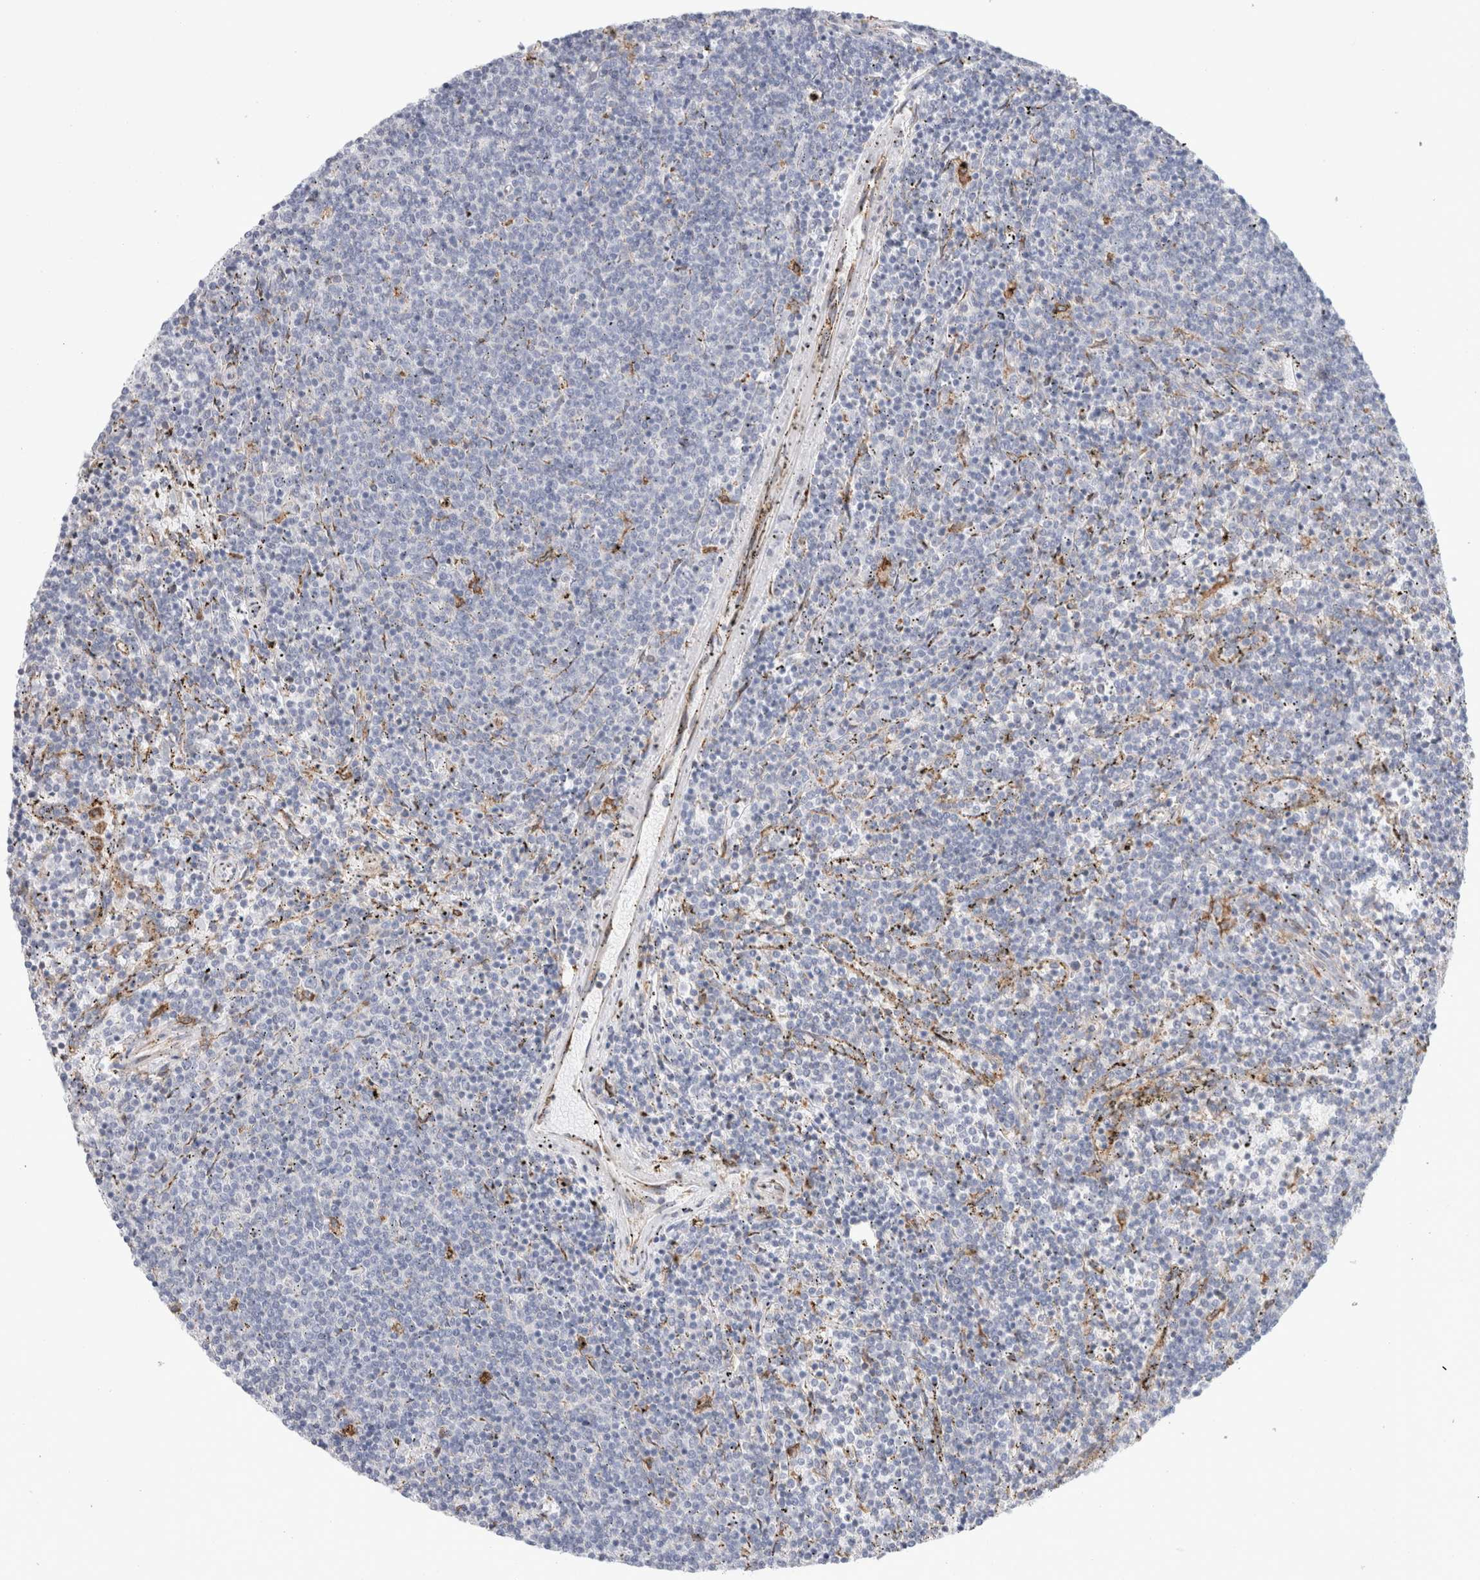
{"staining": {"intensity": "negative", "quantity": "none", "location": "none"}, "tissue": "lymphoma", "cell_type": "Tumor cells", "image_type": "cancer", "snomed": [{"axis": "morphology", "description": "Malignant lymphoma, non-Hodgkin's type, Low grade"}, {"axis": "topography", "description": "Spleen"}], "caption": "A histopathology image of lymphoma stained for a protein reveals no brown staining in tumor cells.", "gene": "MCFD2", "patient": {"sex": "female", "age": 50}}